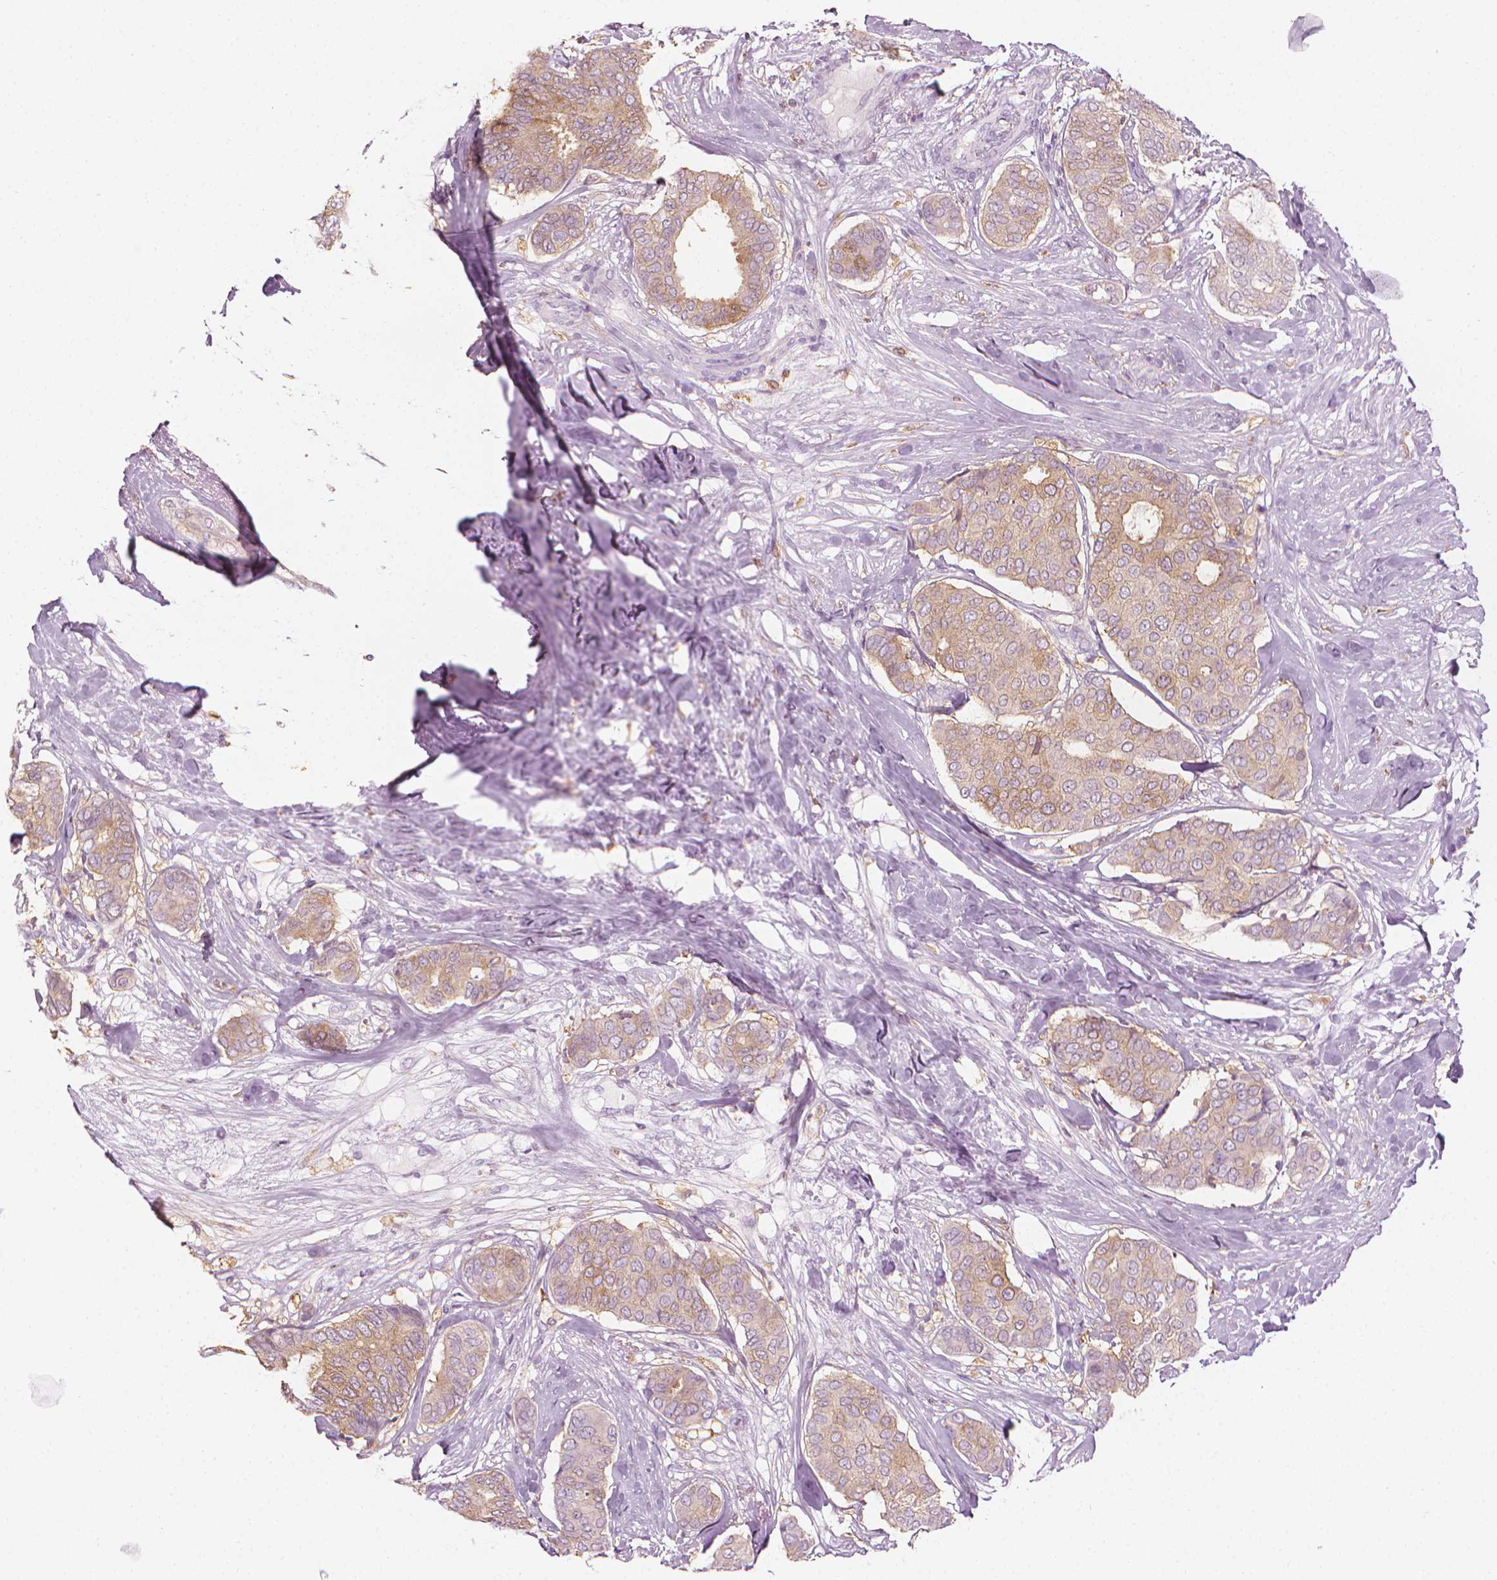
{"staining": {"intensity": "weak", "quantity": "<25%", "location": "cytoplasmic/membranous"}, "tissue": "breast cancer", "cell_type": "Tumor cells", "image_type": "cancer", "snomed": [{"axis": "morphology", "description": "Duct carcinoma"}, {"axis": "topography", "description": "Breast"}], "caption": "Invasive ductal carcinoma (breast) was stained to show a protein in brown. There is no significant expression in tumor cells.", "gene": "SHMT1", "patient": {"sex": "female", "age": 75}}